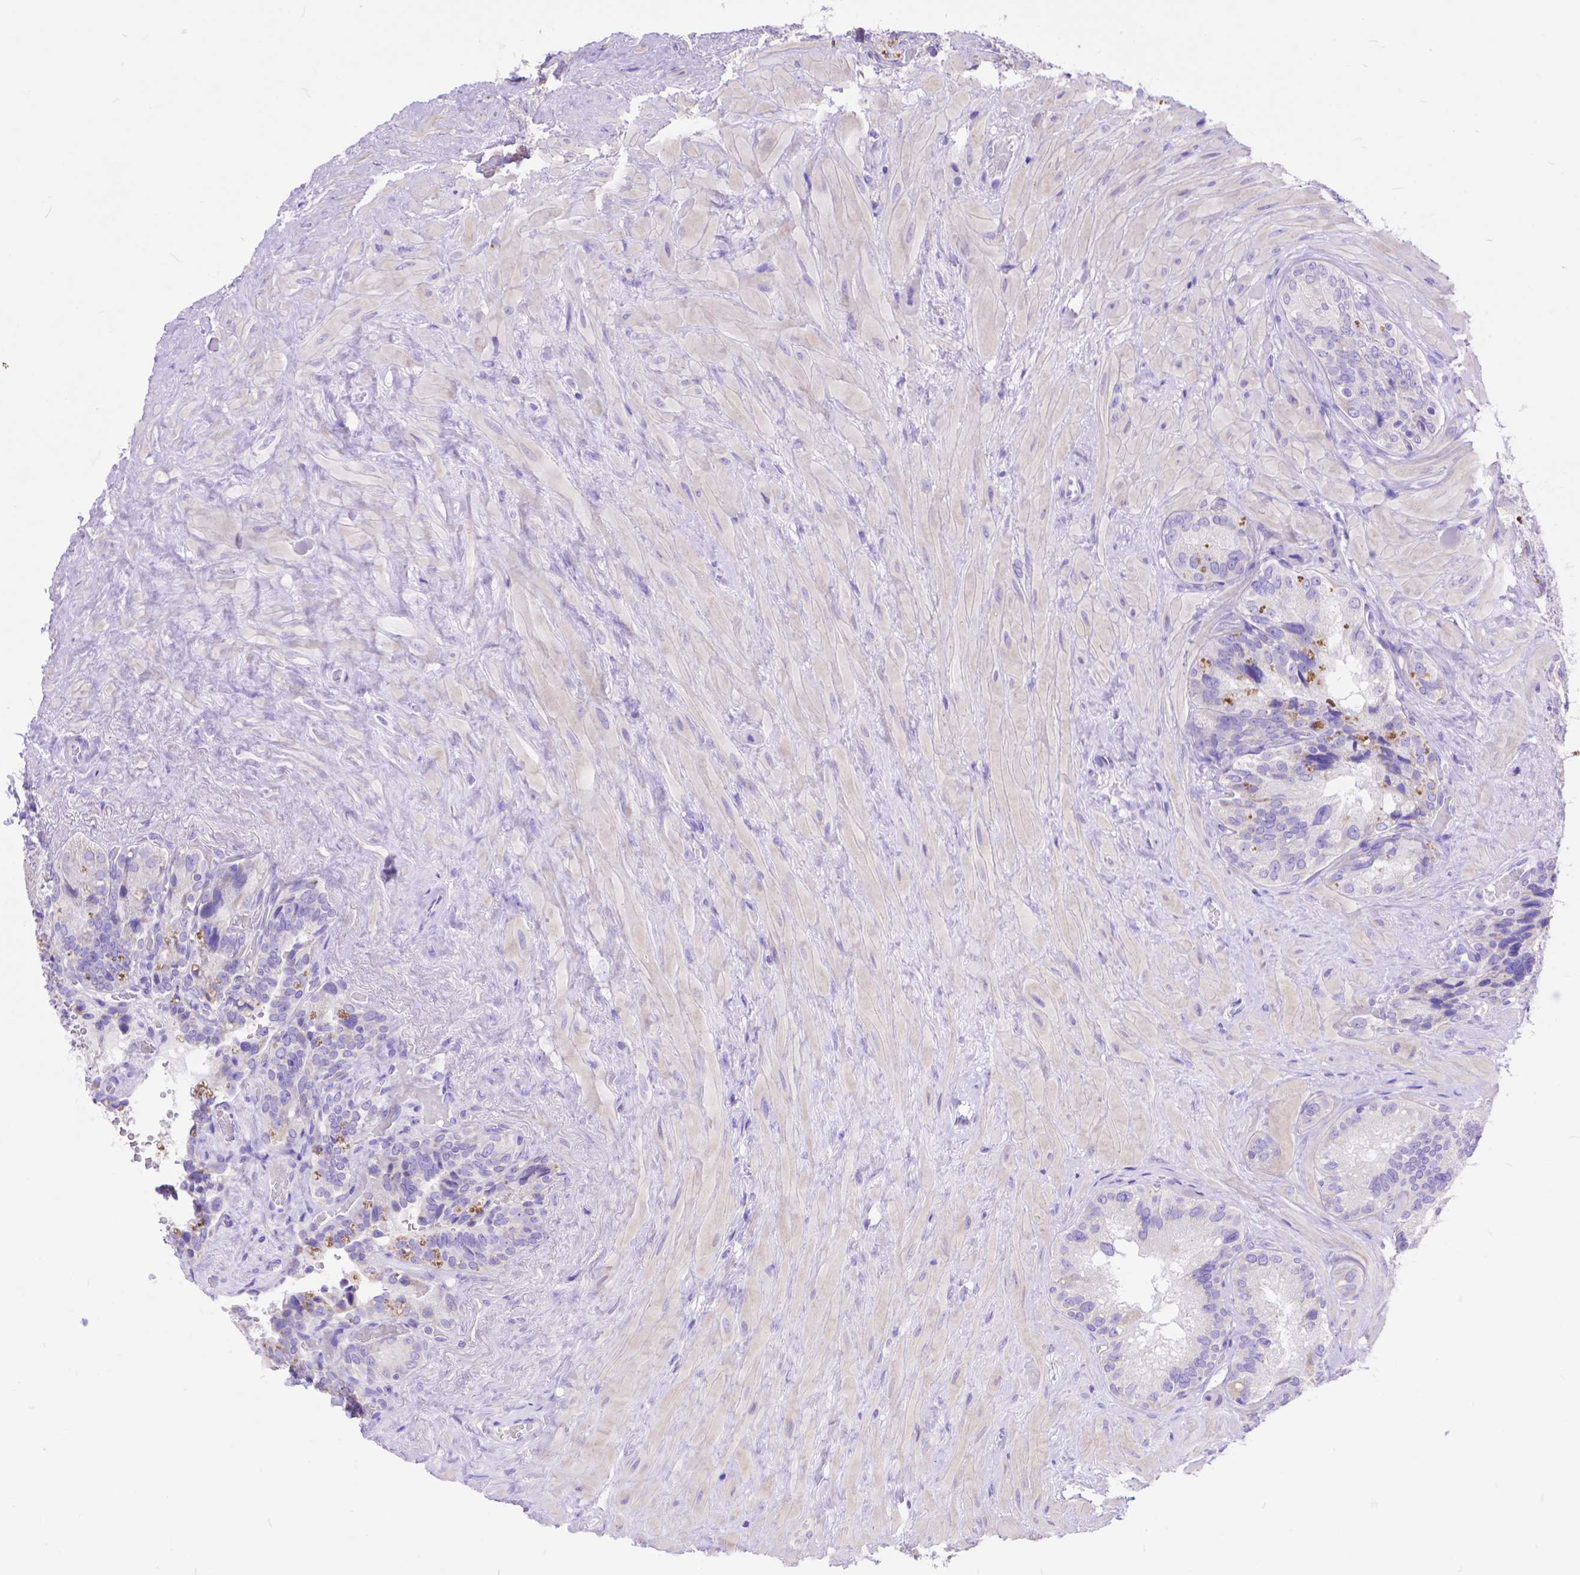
{"staining": {"intensity": "negative", "quantity": "none", "location": "none"}, "tissue": "seminal vesicle", "cell_type": "Glandular cells", "image_type": "normal", "snomed": [{"axis": "morphology", "description": "Normal tissue, NOS"}, {"axis": "topography", "description": "Seminal veicle"}], "caption": "Protein analysis of normal seminal vesicle demonstrates no significant staining in glandular cells.", "gene": "DHRS2", "patient": {"sex": "male", "age": 69}}